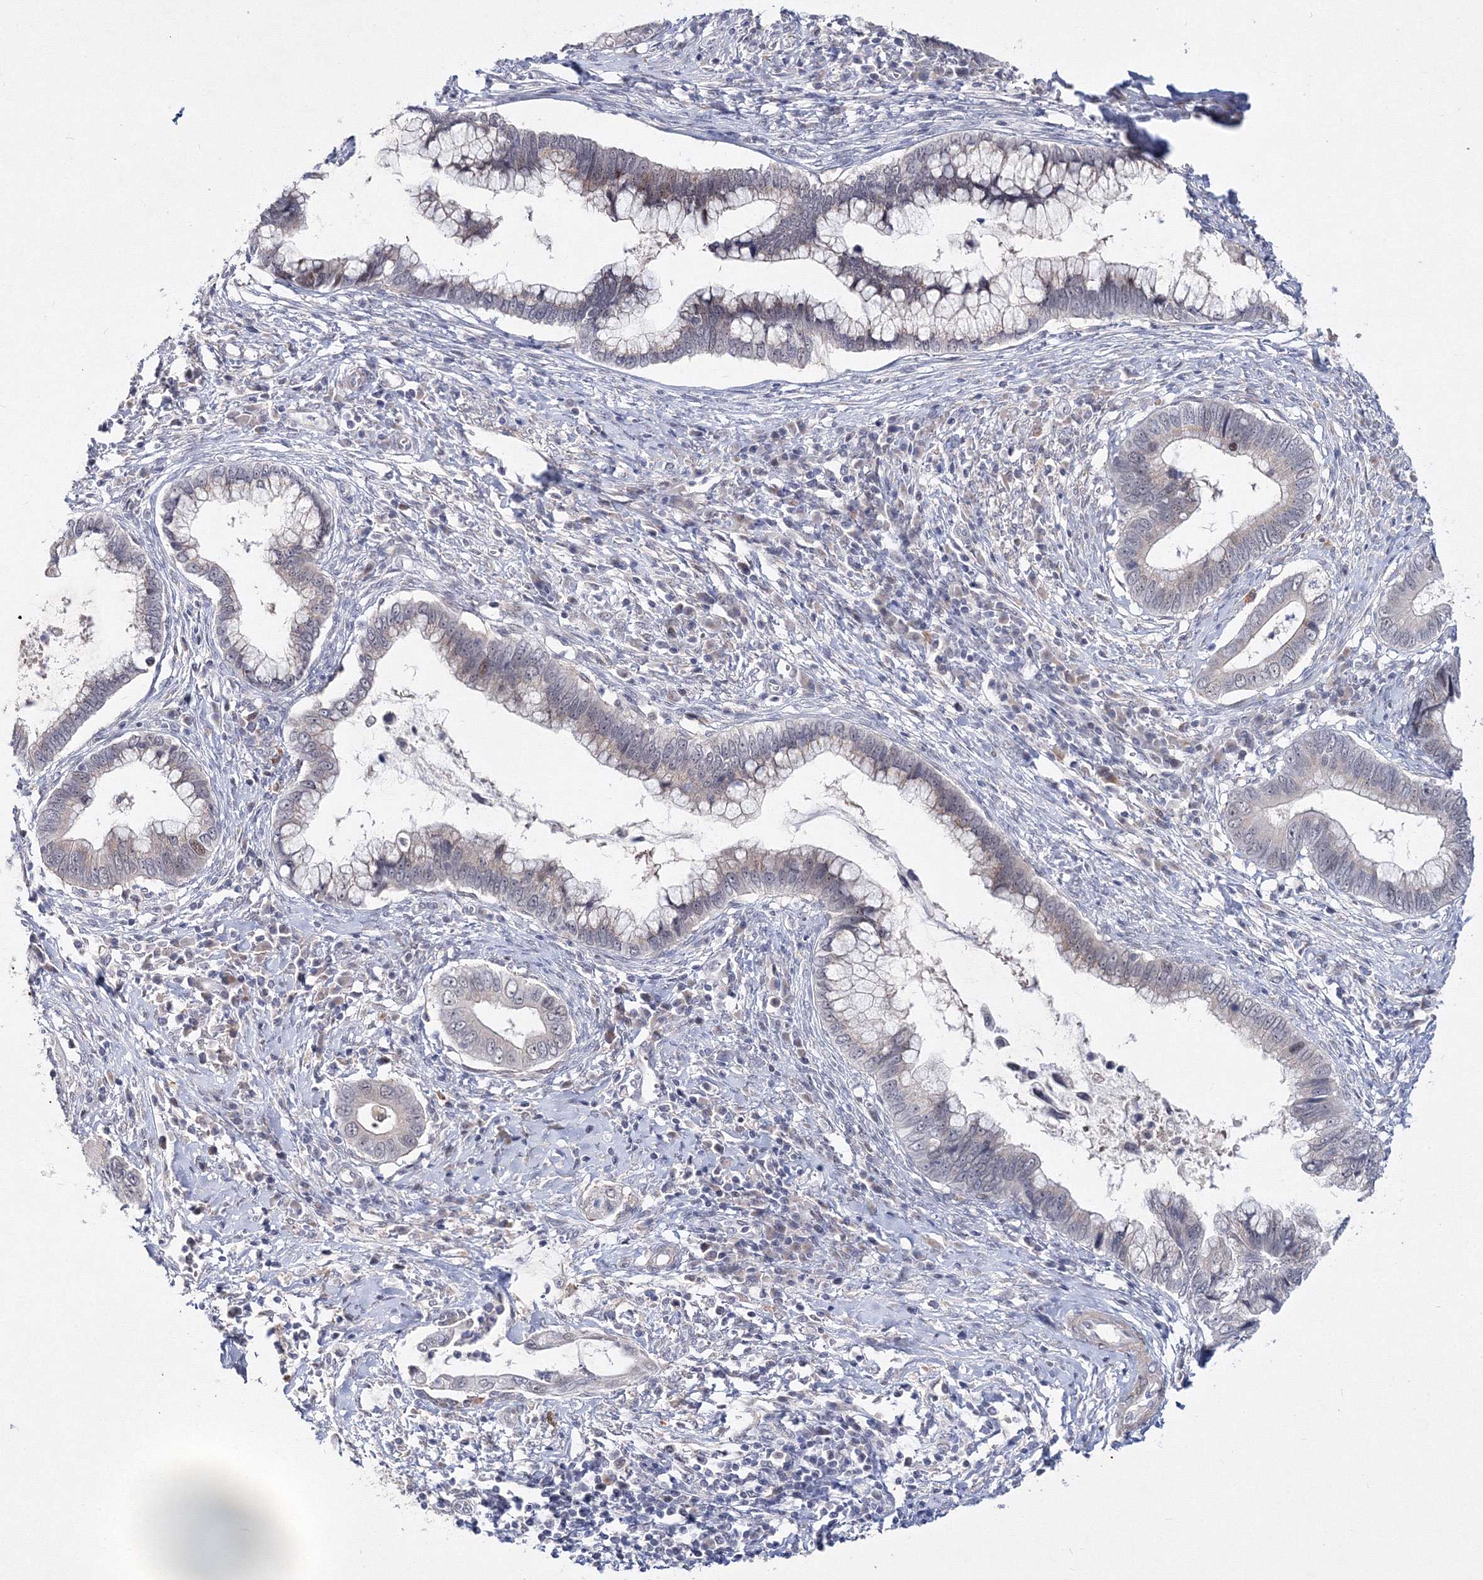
{"staining": {"intensity": "weak", "quantity": "<25%", "location": "cytoplasmic/membranous"}, "tissue": "cervical cancer", "cell_type": "Tumor cells", "image_type": "cancer", "snomed": [{"axis": "morphology", "description": "Adenocarcinoma, NOS"}, {"axis": "topography", "description": "Cervix"}], "caption": "IHC photomicrograph of human cervical cancer (adenocarcinoma) stained for a protein (brown), which reveals no expression in tumor cells.", "gene": "C11orf52", "patient": {"sex": "female", "age": 44}}